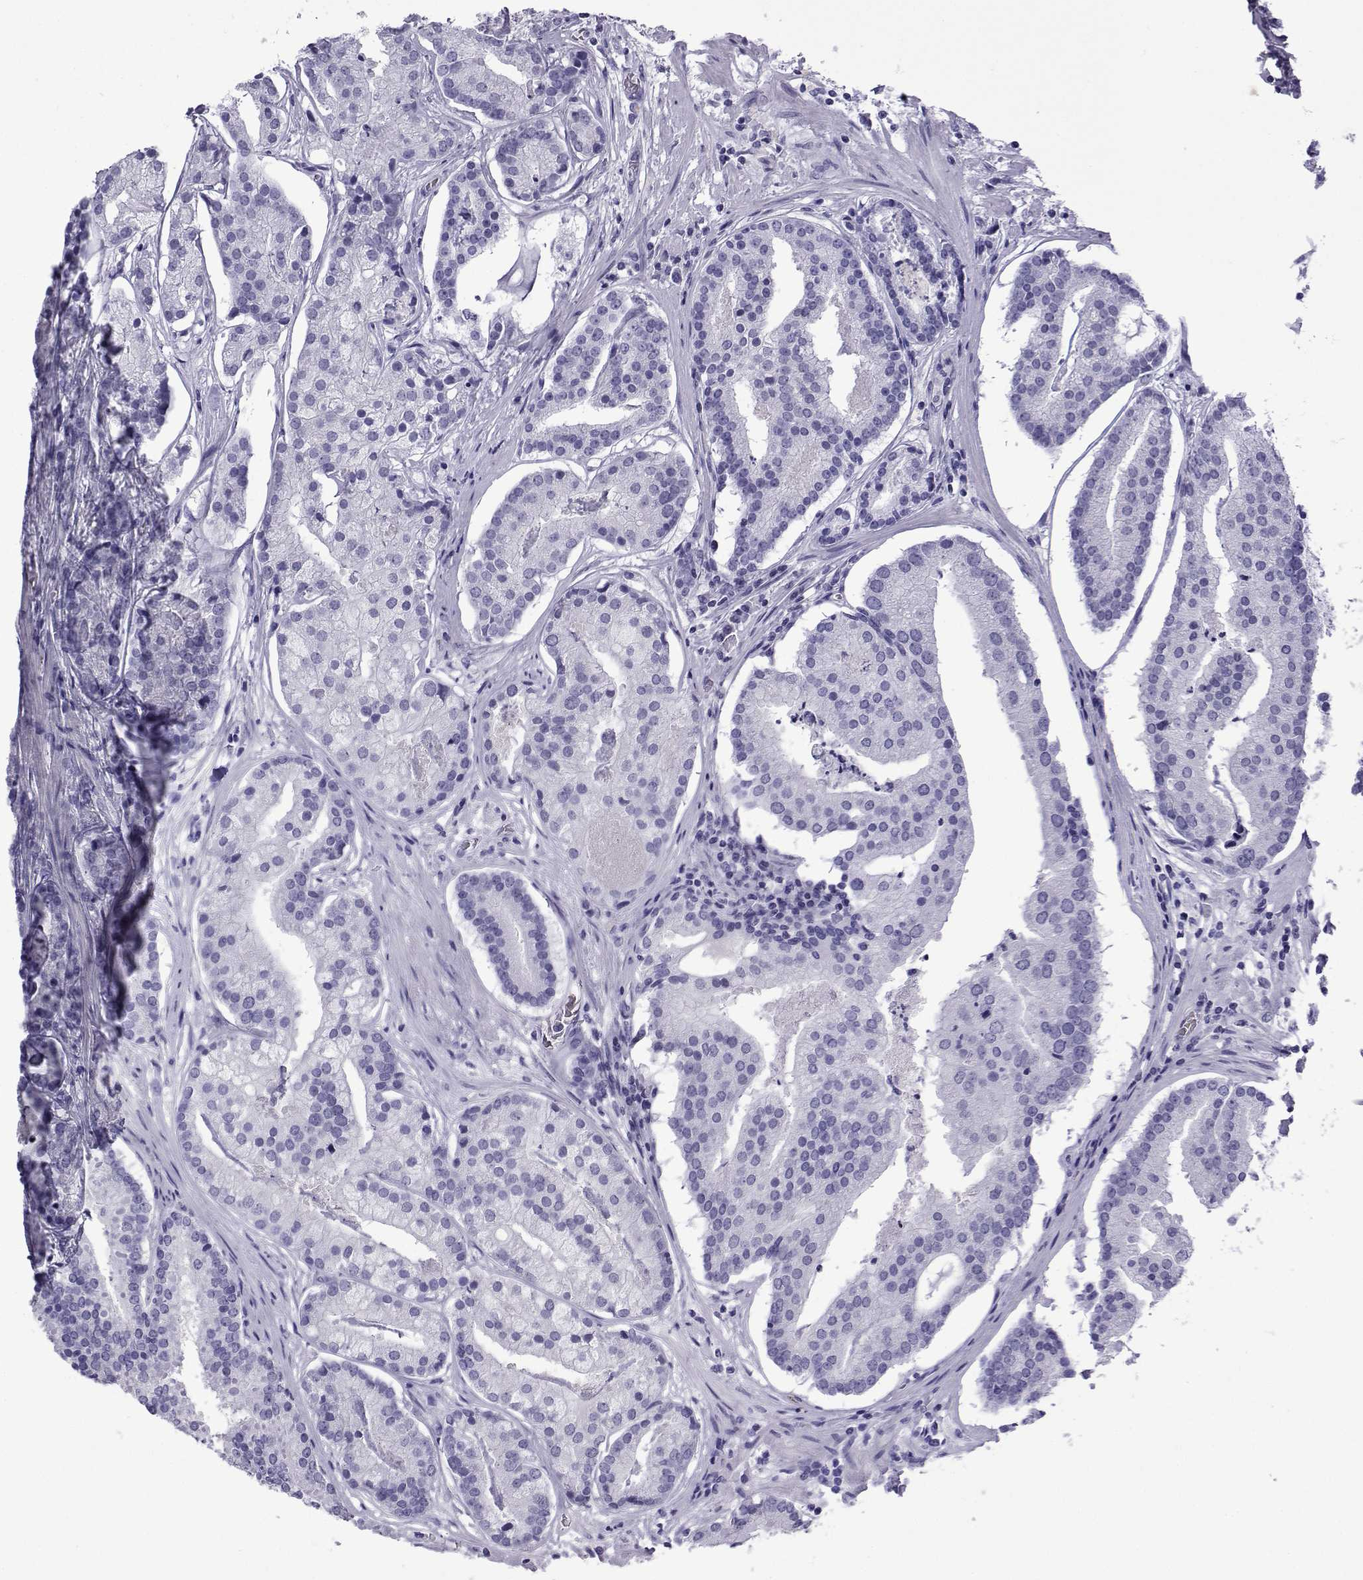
{"staining": {"intensity": "negative", "quantity": "none", "location": "none"}, "tissue": "prostate cancer", "cell_type": "Tumor cells", "image_type": "cancer", "snomed": [{"axis": "morphology", "description": "Adenocarcinoma, NOS"}, {"axis": "topography", "description": "Prostate and seminal vesicle, NOS"}, {"axis": "topography", "description": "Prostate"}], "caption": "Tumor cells show no significant protein staining in prostate cancer (adenocarcinoma). The staining was performed using DAB to visualize the protein expression in brown, while the nuclei were stained in blue with hematoxylin (Magnification: 20x).", "gene": "TRIM46", "patient": {"sex": "male", "age": 44}}